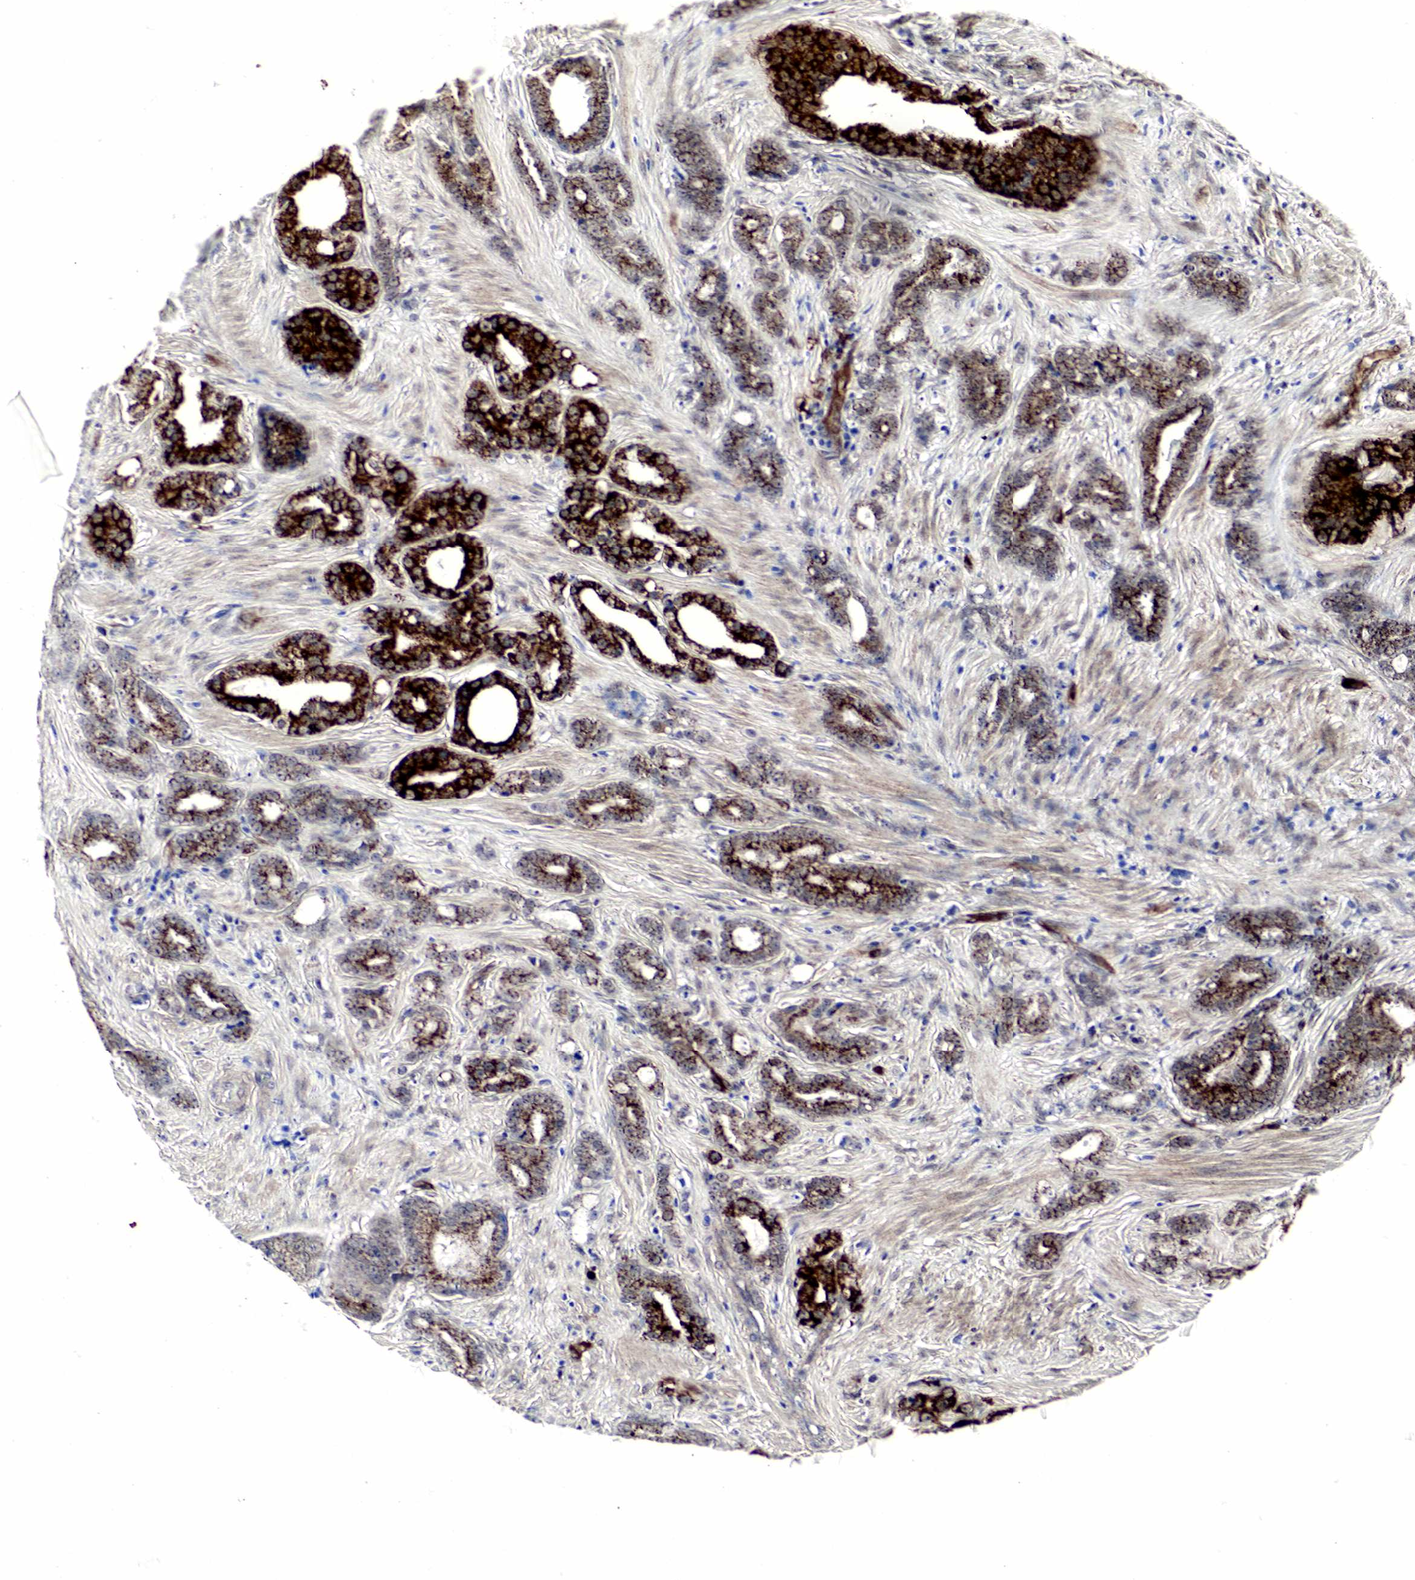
{"staining": {"intensity": "strong", "quantity": "25%-75%", "location": "cytoplasmic/membranous"}, "tissue": "prostate cancer", "cell_type": "Tumor cells", "image_type": "cancer", "snomed": [{"axis": "morphology", "description": "Adenocarcinoma, Medium grade"}, {"axis": "topography", "description": "Prostate"}], "caption": "A histopathology image of adenocarcinoma (medium-grade) (prostate) stained for a protein exhibits strong cytoplasmic/membranous brown staining in tumor cells.", "gene": "SPIN1", "patient": {"sex": "male", "age": 59}}